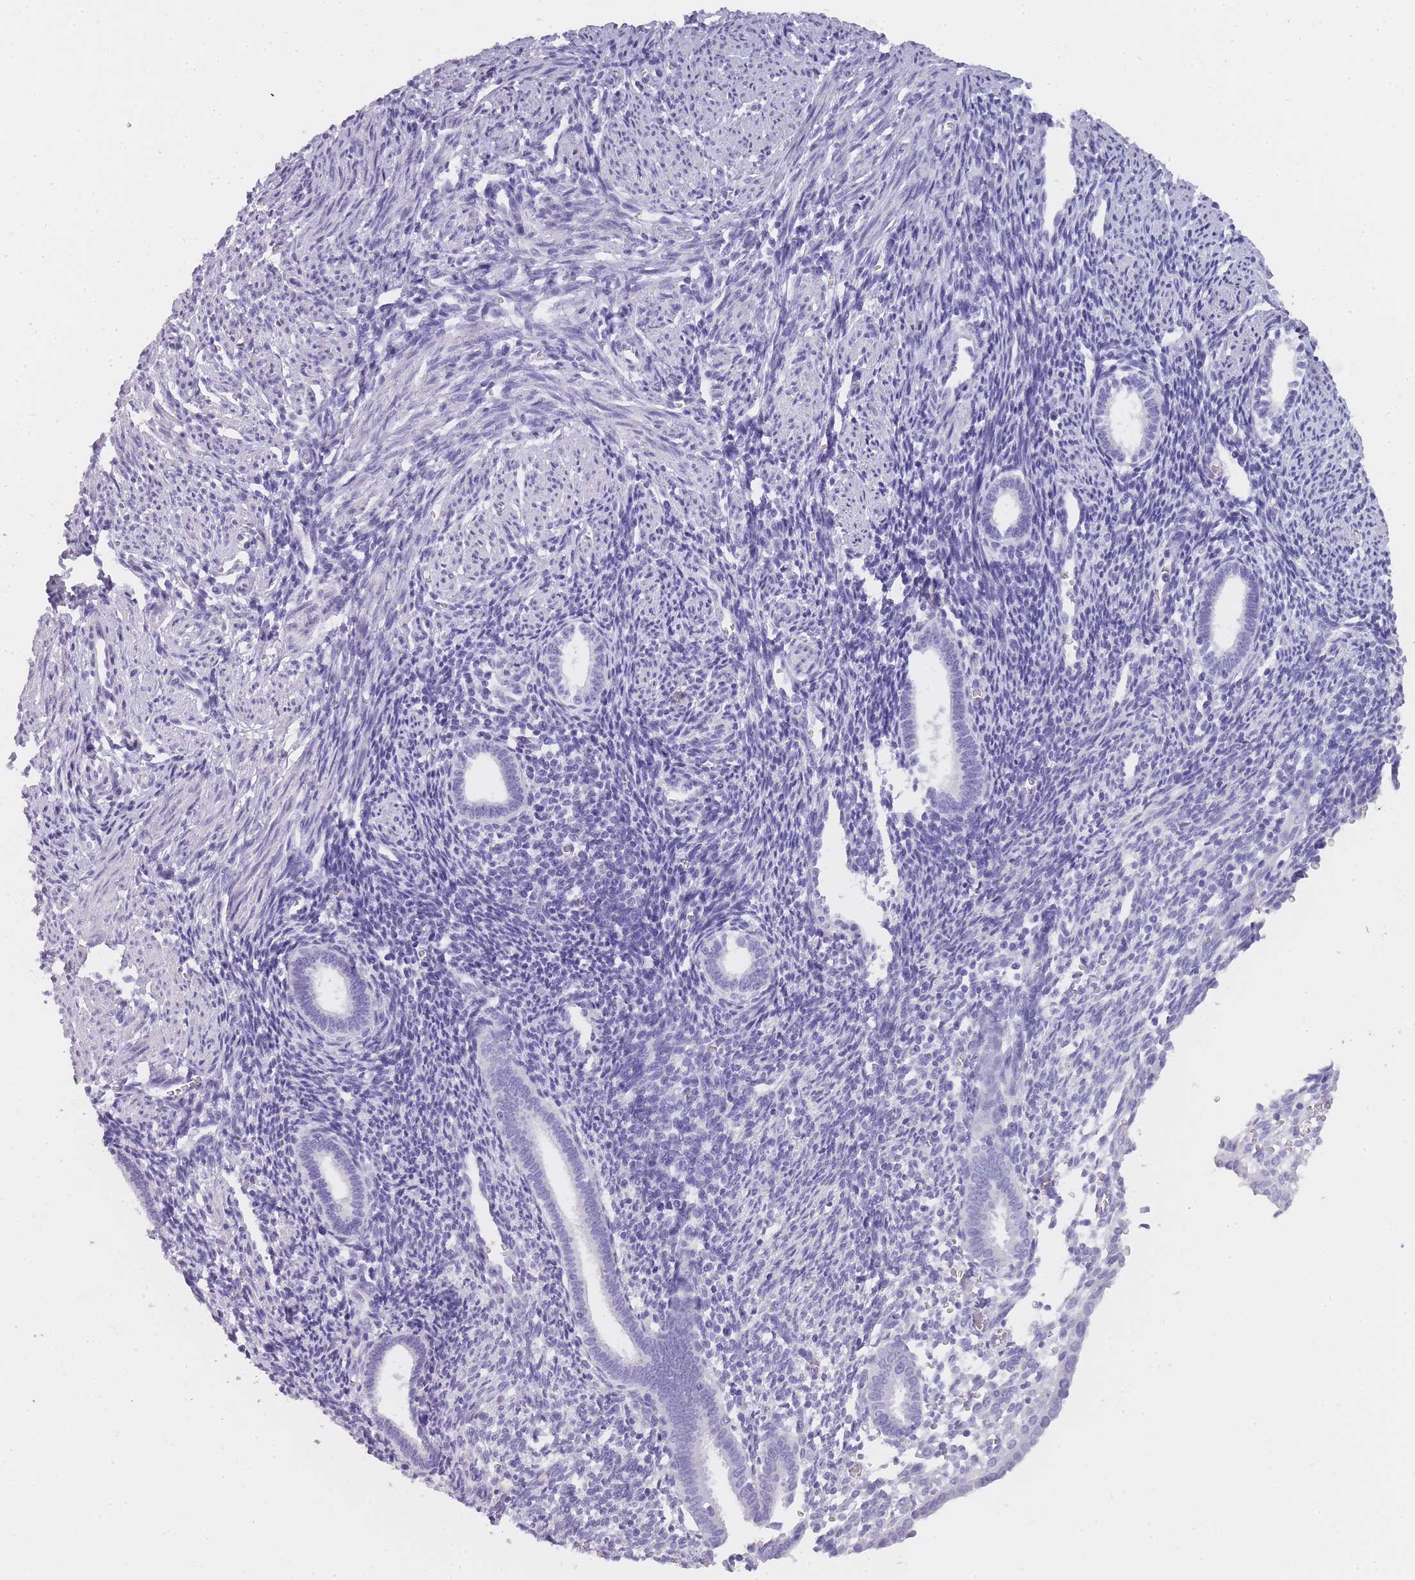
{"staining": {"intensity": "negative", "quantity": "none", "location": "none"}, "tissue": "endometrium", "cell_type": "Cells in endometrial stroma", "image_type": "normal", "snomed": [{"axis": "morphology", "description": "Normal tissue, NOS"}, {"axis": "topography", "description": "Endometrium"}], "caption": "Endometrium stained for a protein using immunohistochemistry demonstrates no positivity cells in endometrial stroma.", "gene": "TCP11X1", "patient": {"sex": "female", "age": 32}}